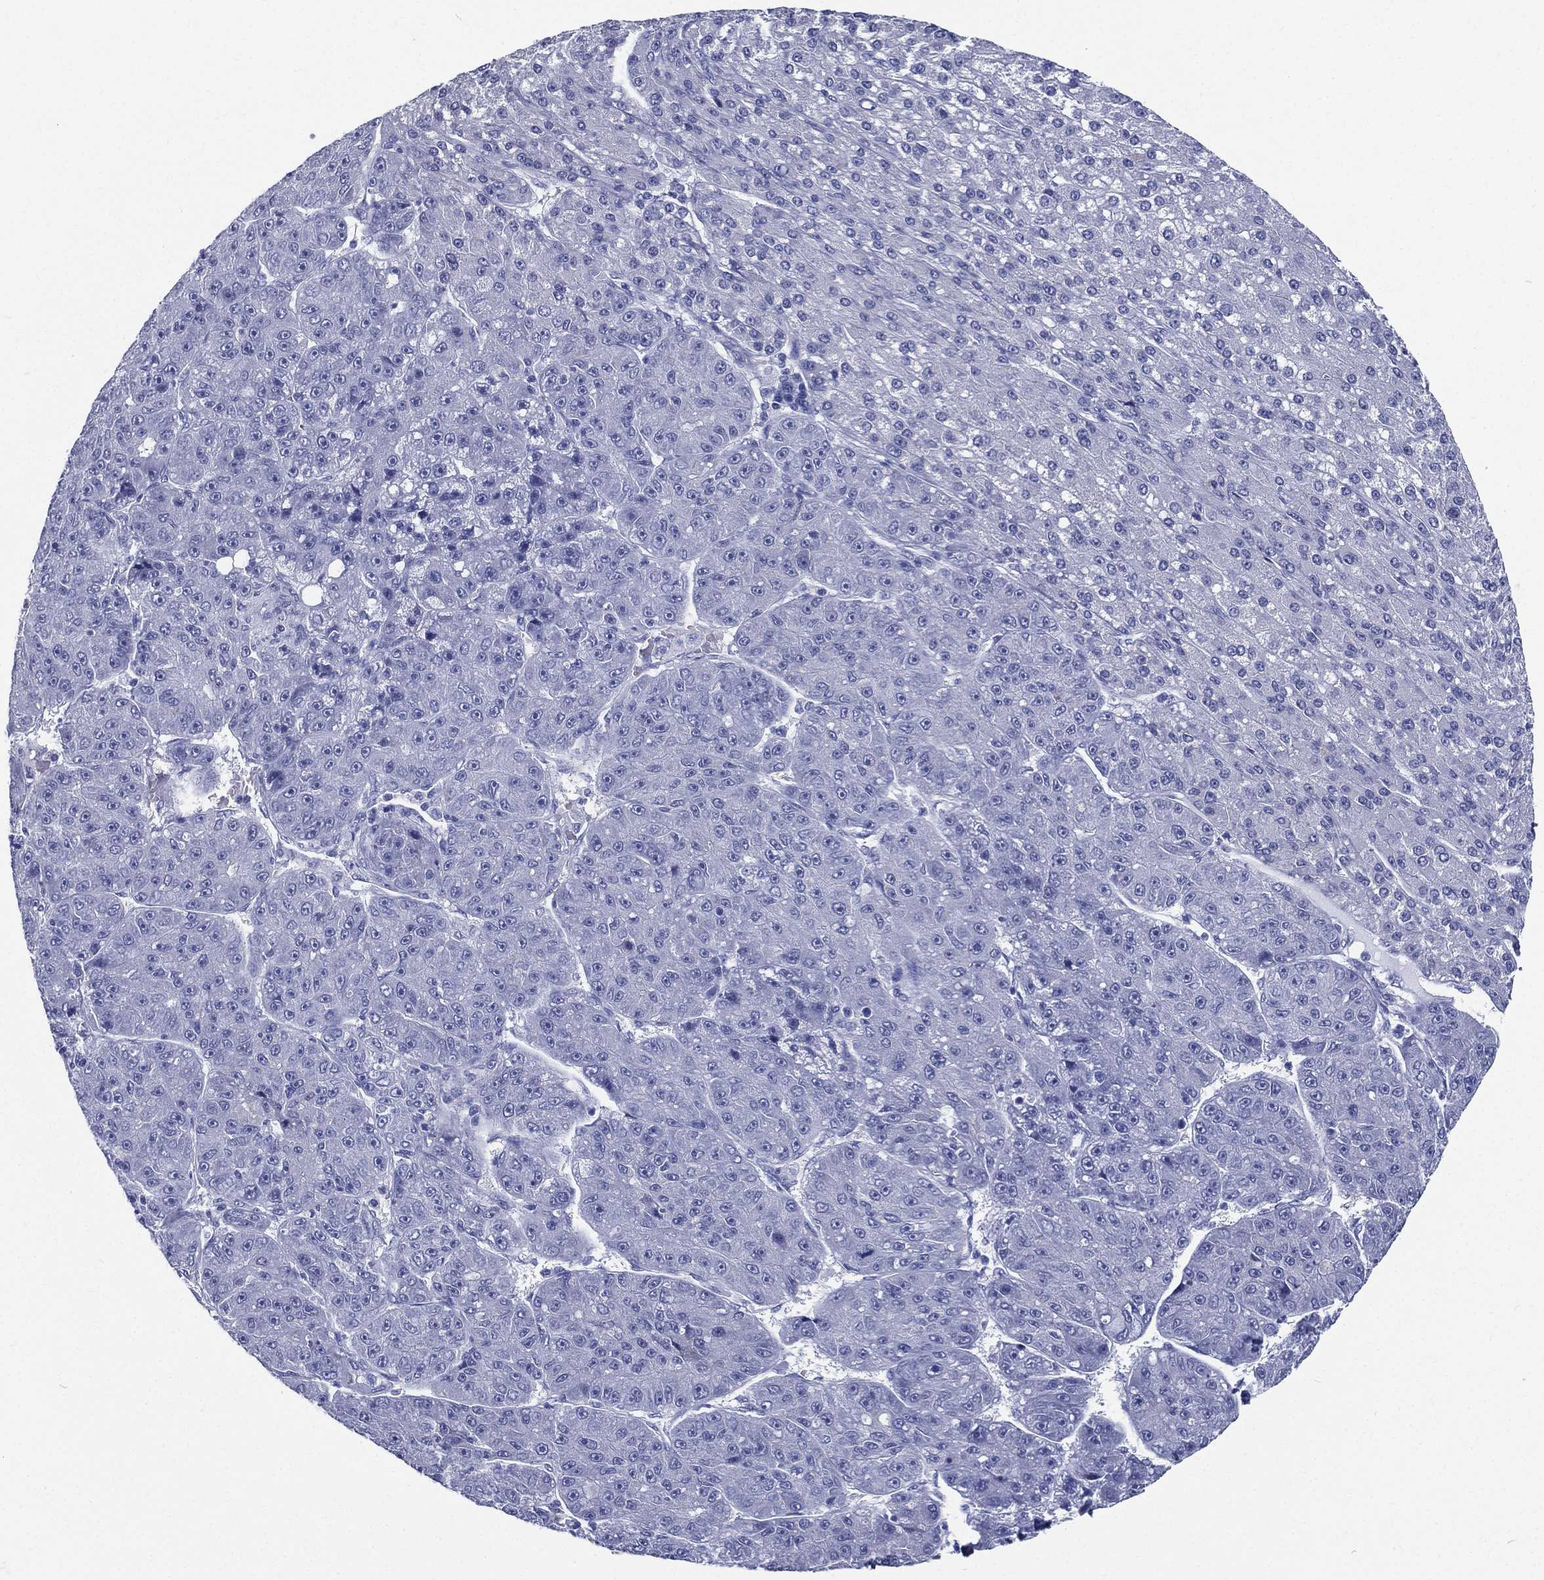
{"staining": {"intensity": "negative", "quantity": "none", "location": "none"}, "tissue": "liver cancer", "cell_type": "Tumor cells", "image_type": "cancer", "snomed": [{"axis": "morphology", "description": "Carcinoma, Hepatocellular, NOS"}, {"axis": "topography", "description": "Liver"}], "caption": "Hepatocellular carcinoma (liver) was stained to show a protein in brown. There is no significant expression in tumor cells.", "gene": "RSPH4A", "patient": {"sex": "male", "age": 67}}